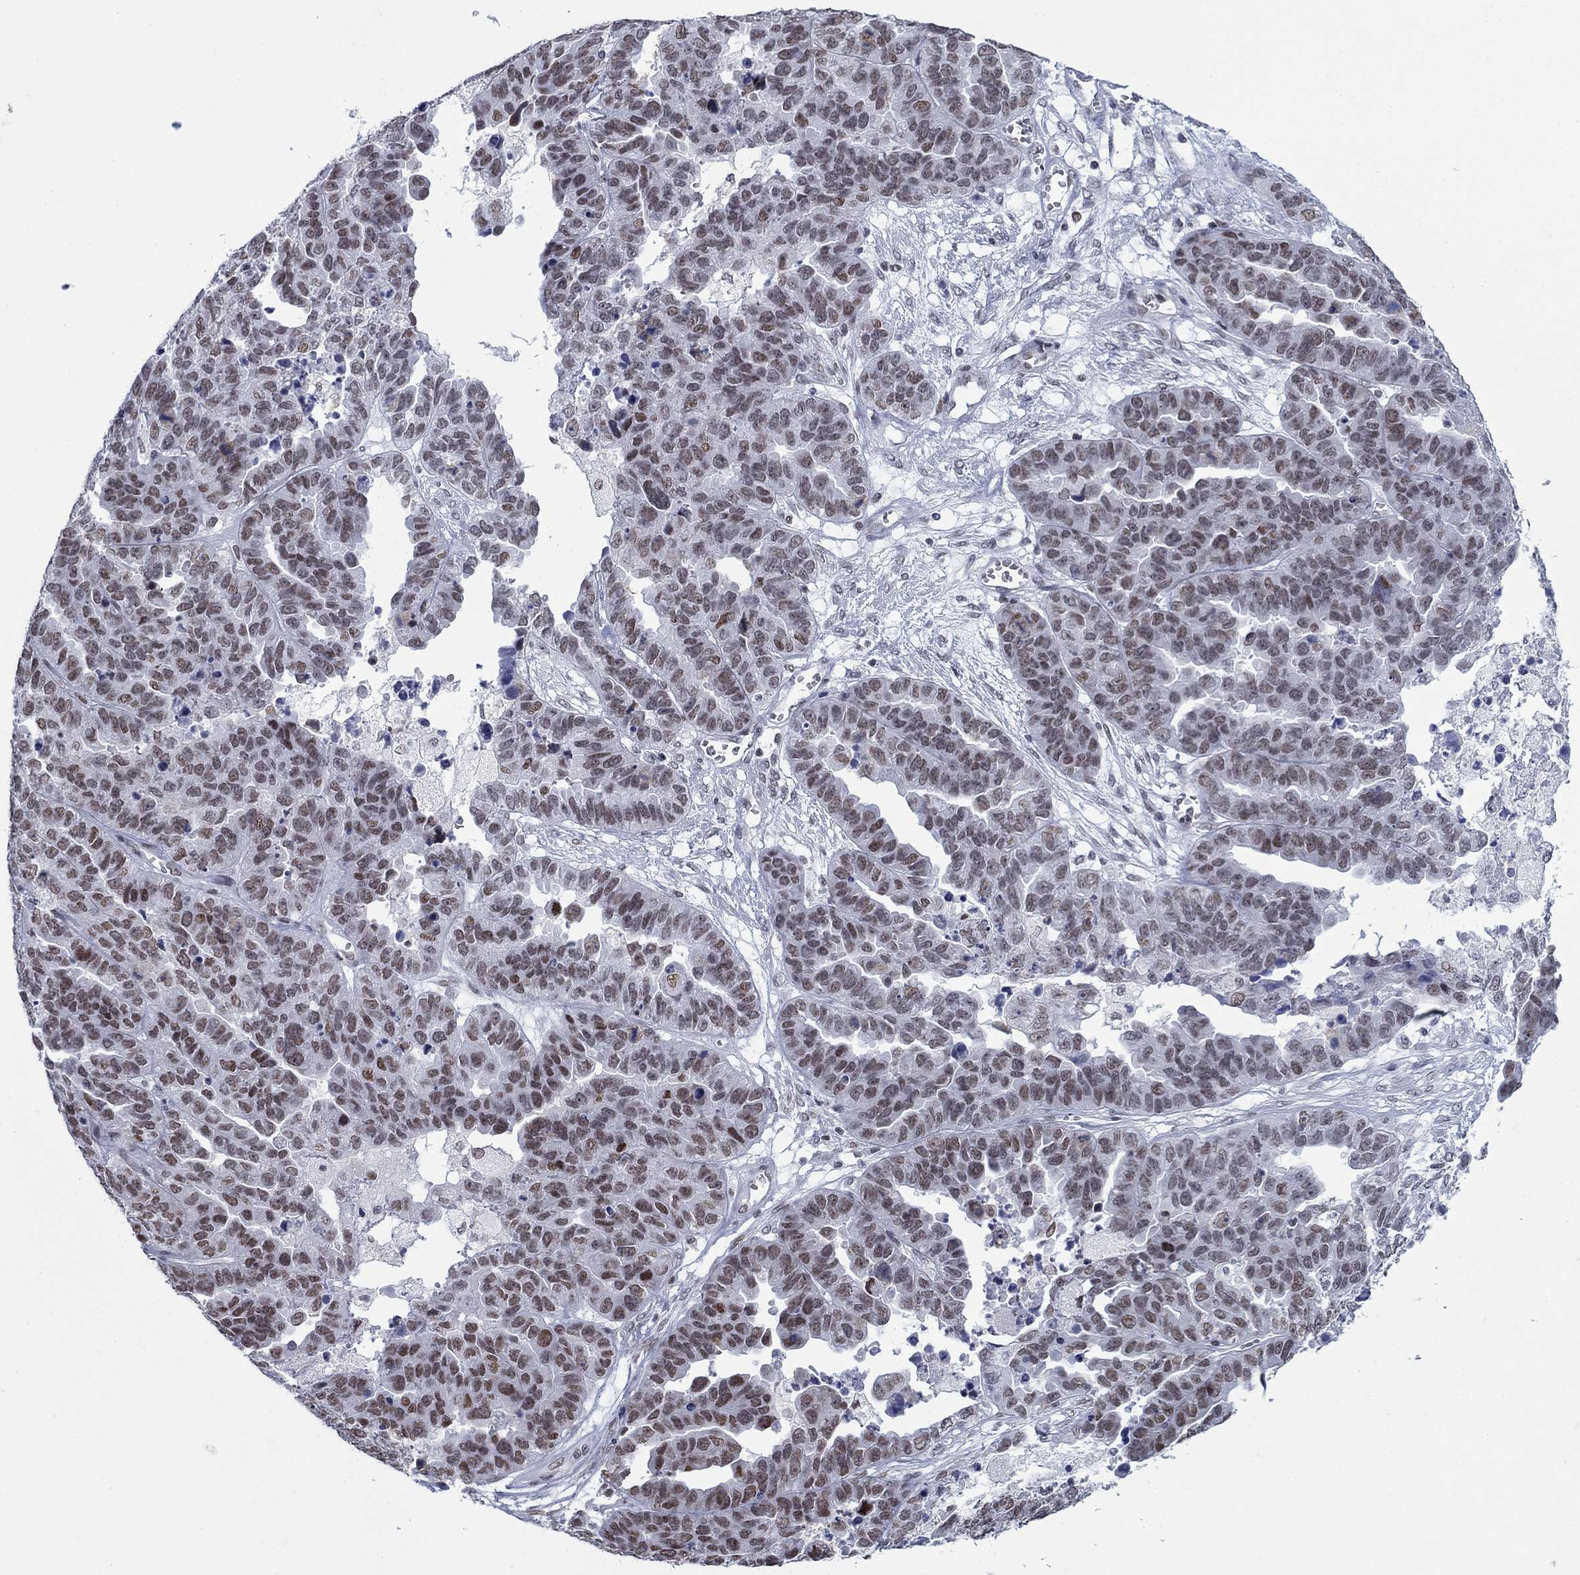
{"staining": {"intensity": "moderate", "quantity": "25%-75%", "location": "nuclear"}, "tissue": "ovarian cancer", "cell_type": "Tumor cells", "image_type": "cancer", "snomed": [{"axis": "morphology", "description": "Cystadenocarcinoma, serous, NOS"}, {"axis": "topography", "description": "Ovary"}], "caption": "An image of human ovarian serous cystadenocarcinoma stained for a protein demonstrates moderate nuclear brown staining in tumor cells.", "gene": "NPAS3", "patient": {"sex": "female", "age": 87}}